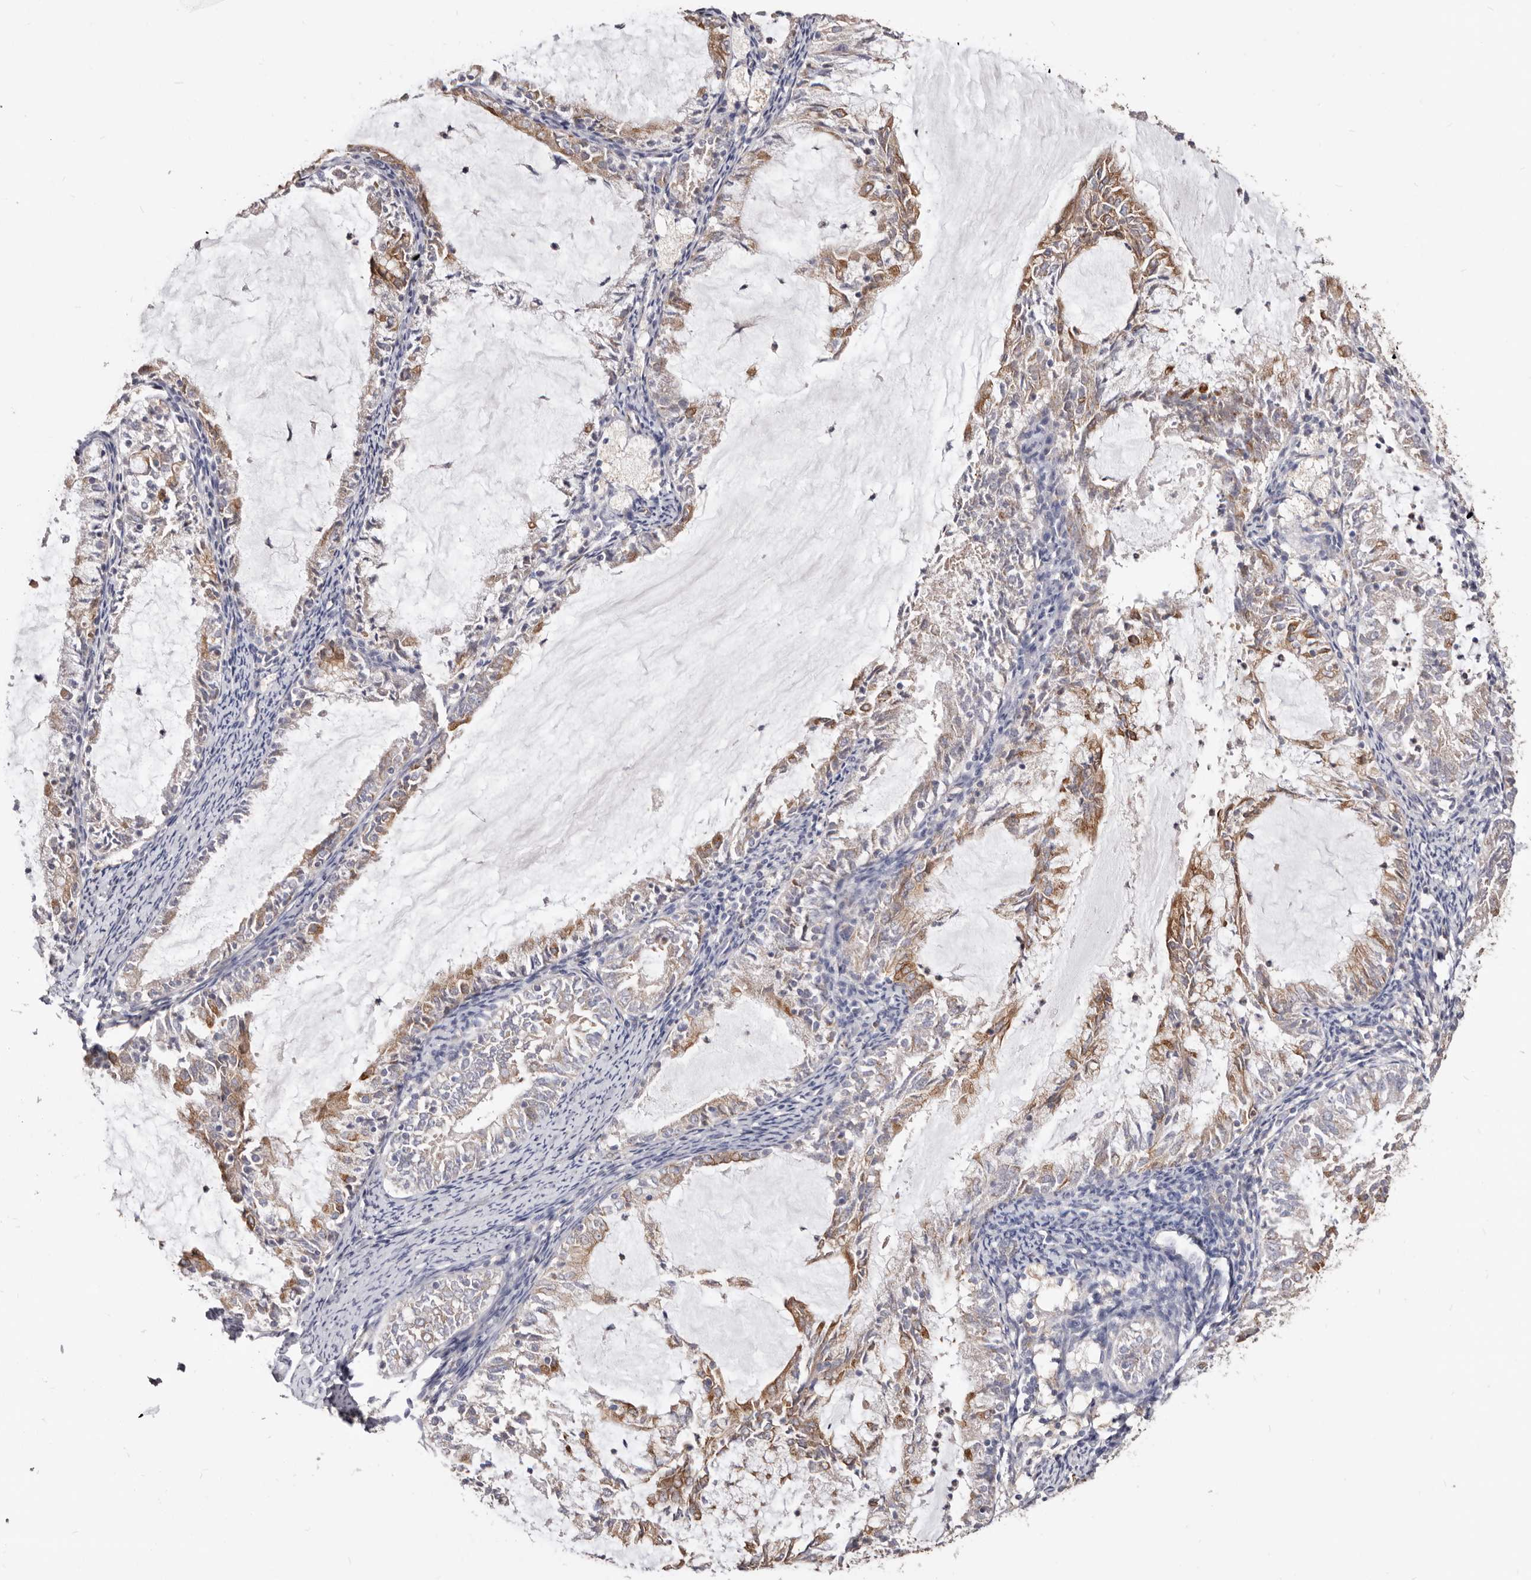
{"staining": {"intensity": "moderate", "quantity": "25%-75%", "location": "cytoplasmic/membranous"}, "tissue": "endometrial cancer", "cell_type": "Tumor cells", "image_type": "cancer", "snomed": [{"axis": "morphology", "description": "Adenocarcinoma, NOS"}, {"axis": "topography", "description": "Endometrium"}], "caption": "IHC micrograph of neoplastic tissue: endometrial cancer (adenocarcinoma) stained using IHC demonstrates medium levels of moderate protein expression localized specifically in the cytoplasmic/membranous of tumor cells, appearing as a cytoplasmic/membranous brown color.", "gene": "LRRC25", "patient": {"sex": "female", "age": 57}}